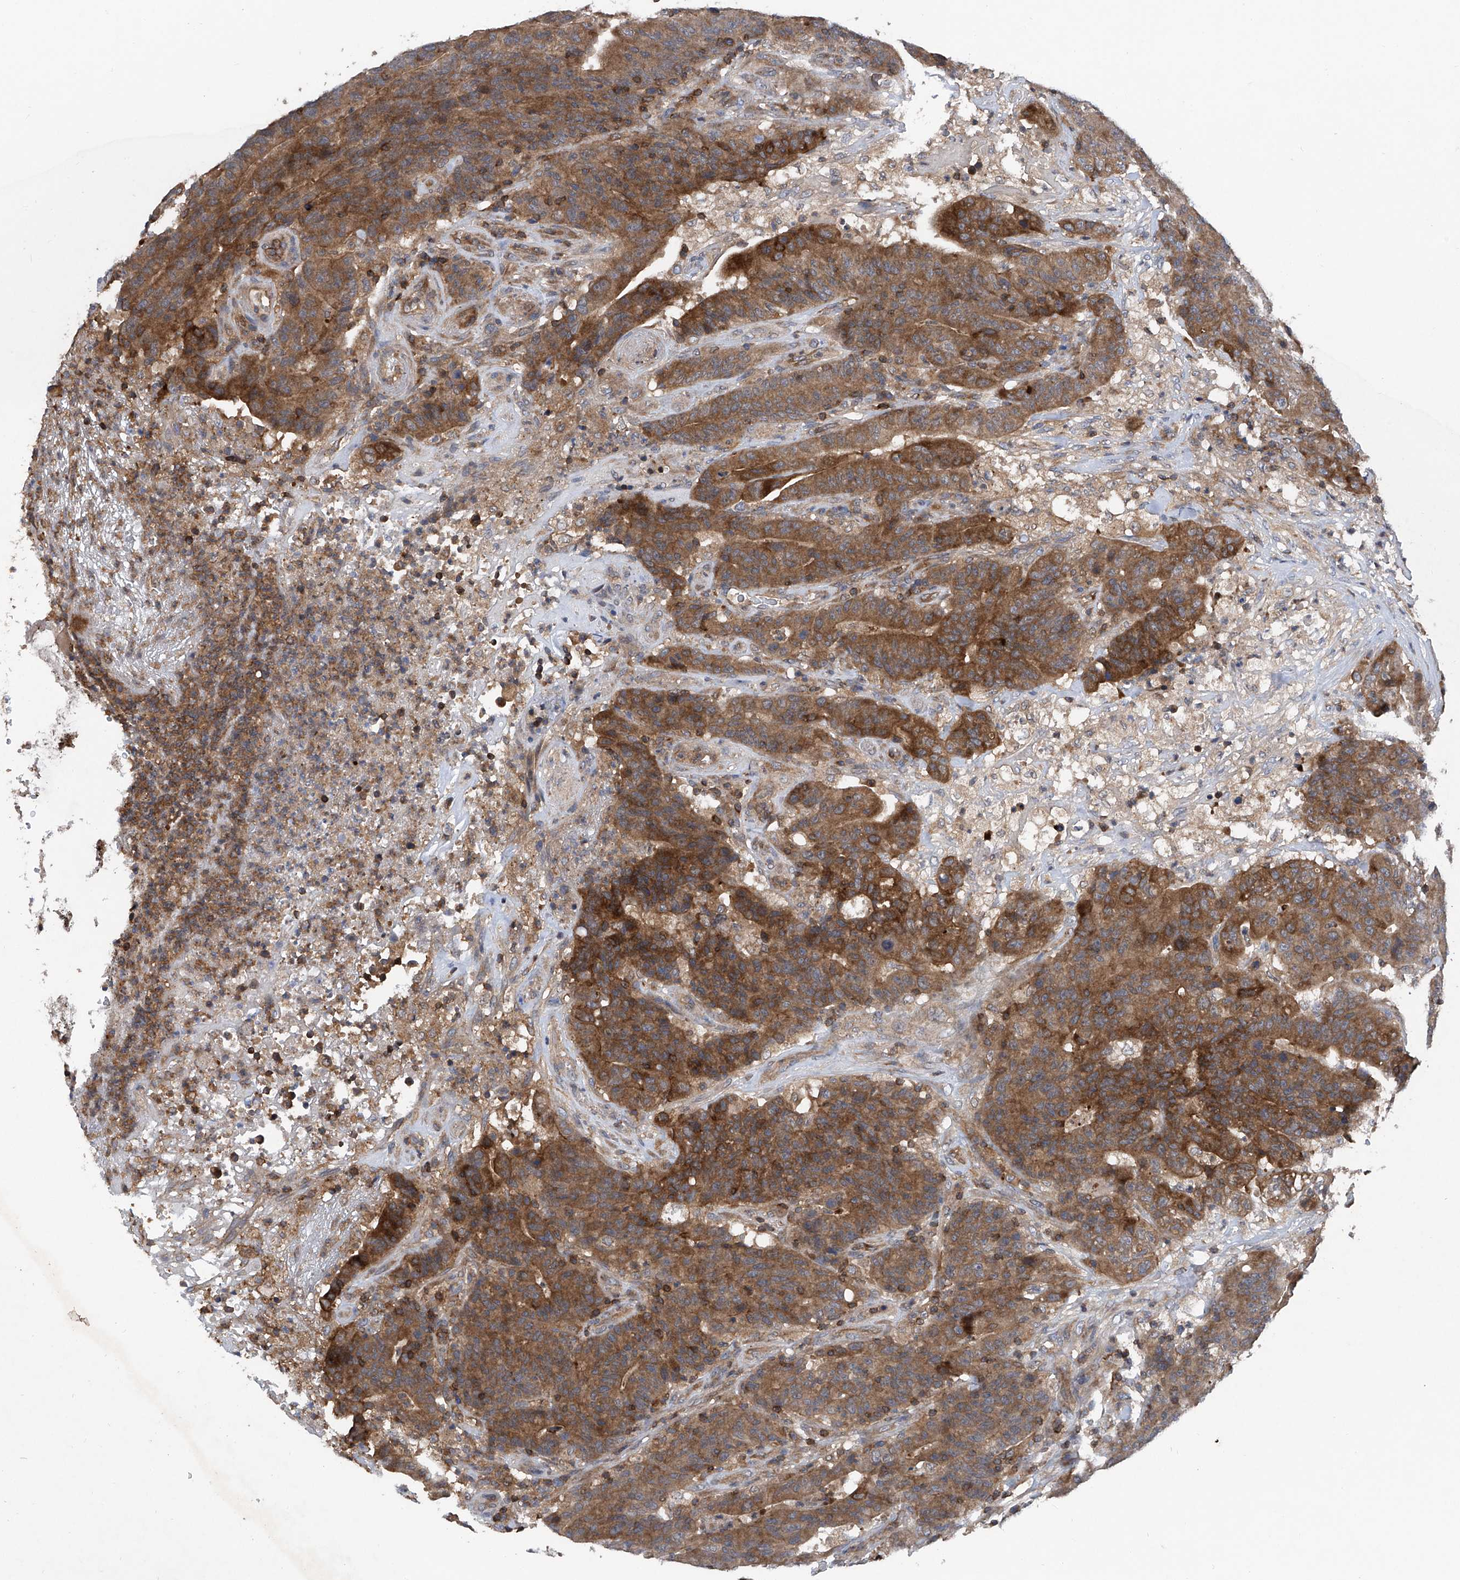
{"staining": {"intensity": "strong", "quantity": ">75%", "location": "cytoplasmic/membranous"}, "tissue": "colorectal cancer", "cell_type": "Tumor cells", "image_type": "cancer", "snomed": [{"axis": "morphology", "description": "Normal tissue, NOS"}, {"axis": "morphology", "description": "Adenocarcinoma, NOS"}, {"axis": "topography", "description": "Colon"}], "caption": "Strong cytoplasmic/membranous staining is identified in about >75% of tumor cells in colorectal adenocarcinoma.", "gene": "TRIM38", "patient": {"sex": "female", "age": 75}}